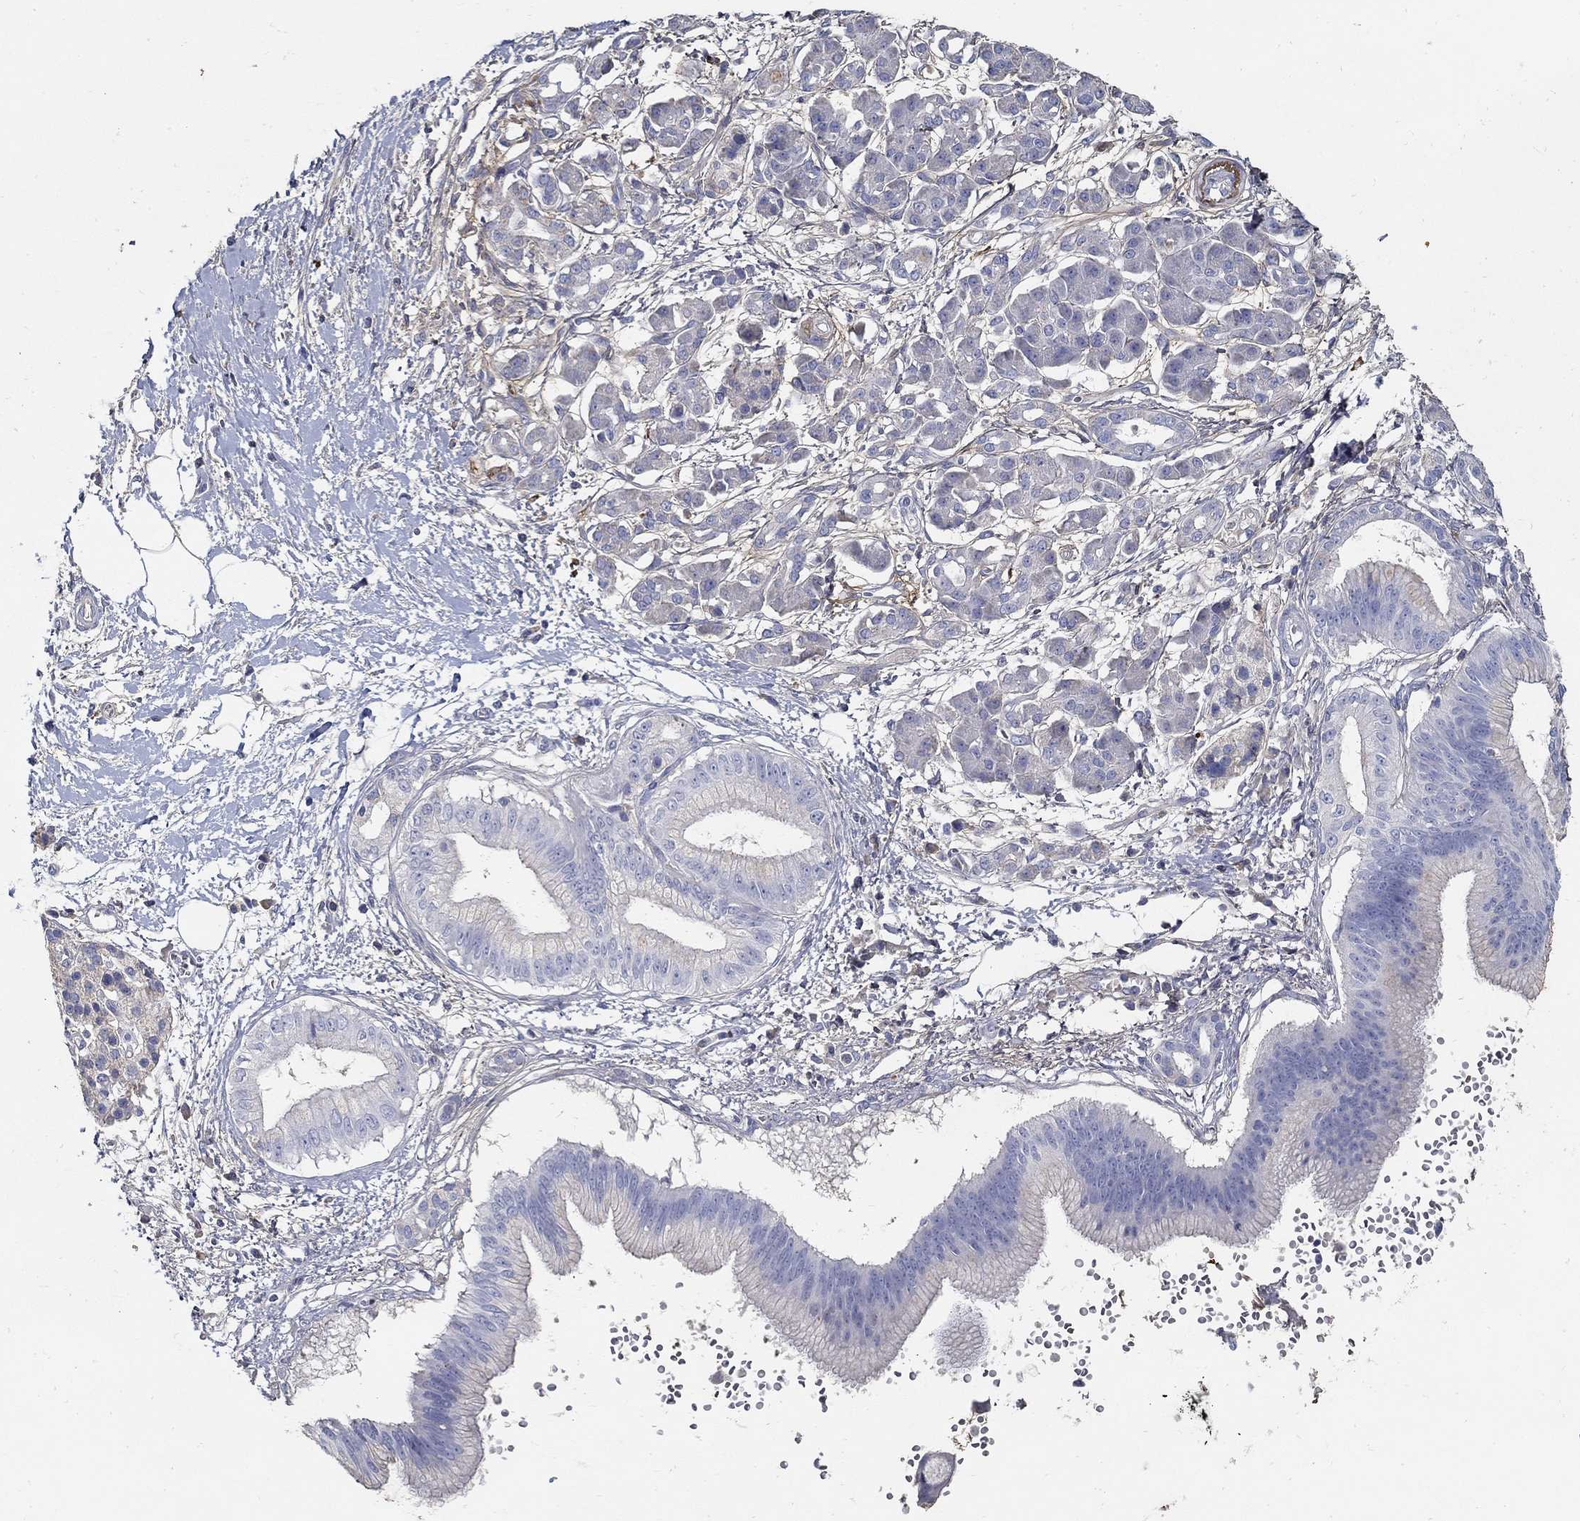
{"staining": {"intensity": "negative", "quantity": "none", "location": "none"}, "tissue": "pancreatic cancer", "cell_type": "Tumor cells", "image_type": "cancer", "snomed": [{"axis": "morphology", "description": "Adenocarcinoma, NOS"}, {"axis": "topography", "description": "Pancreas"}], "caption": "Immunohistochemistry (IHC) of human pancreatic adenocarcinoma shows no positivity in tumor cells.", "gene": "TGFBI", "patient": {"sex": "male", "age": 72}}